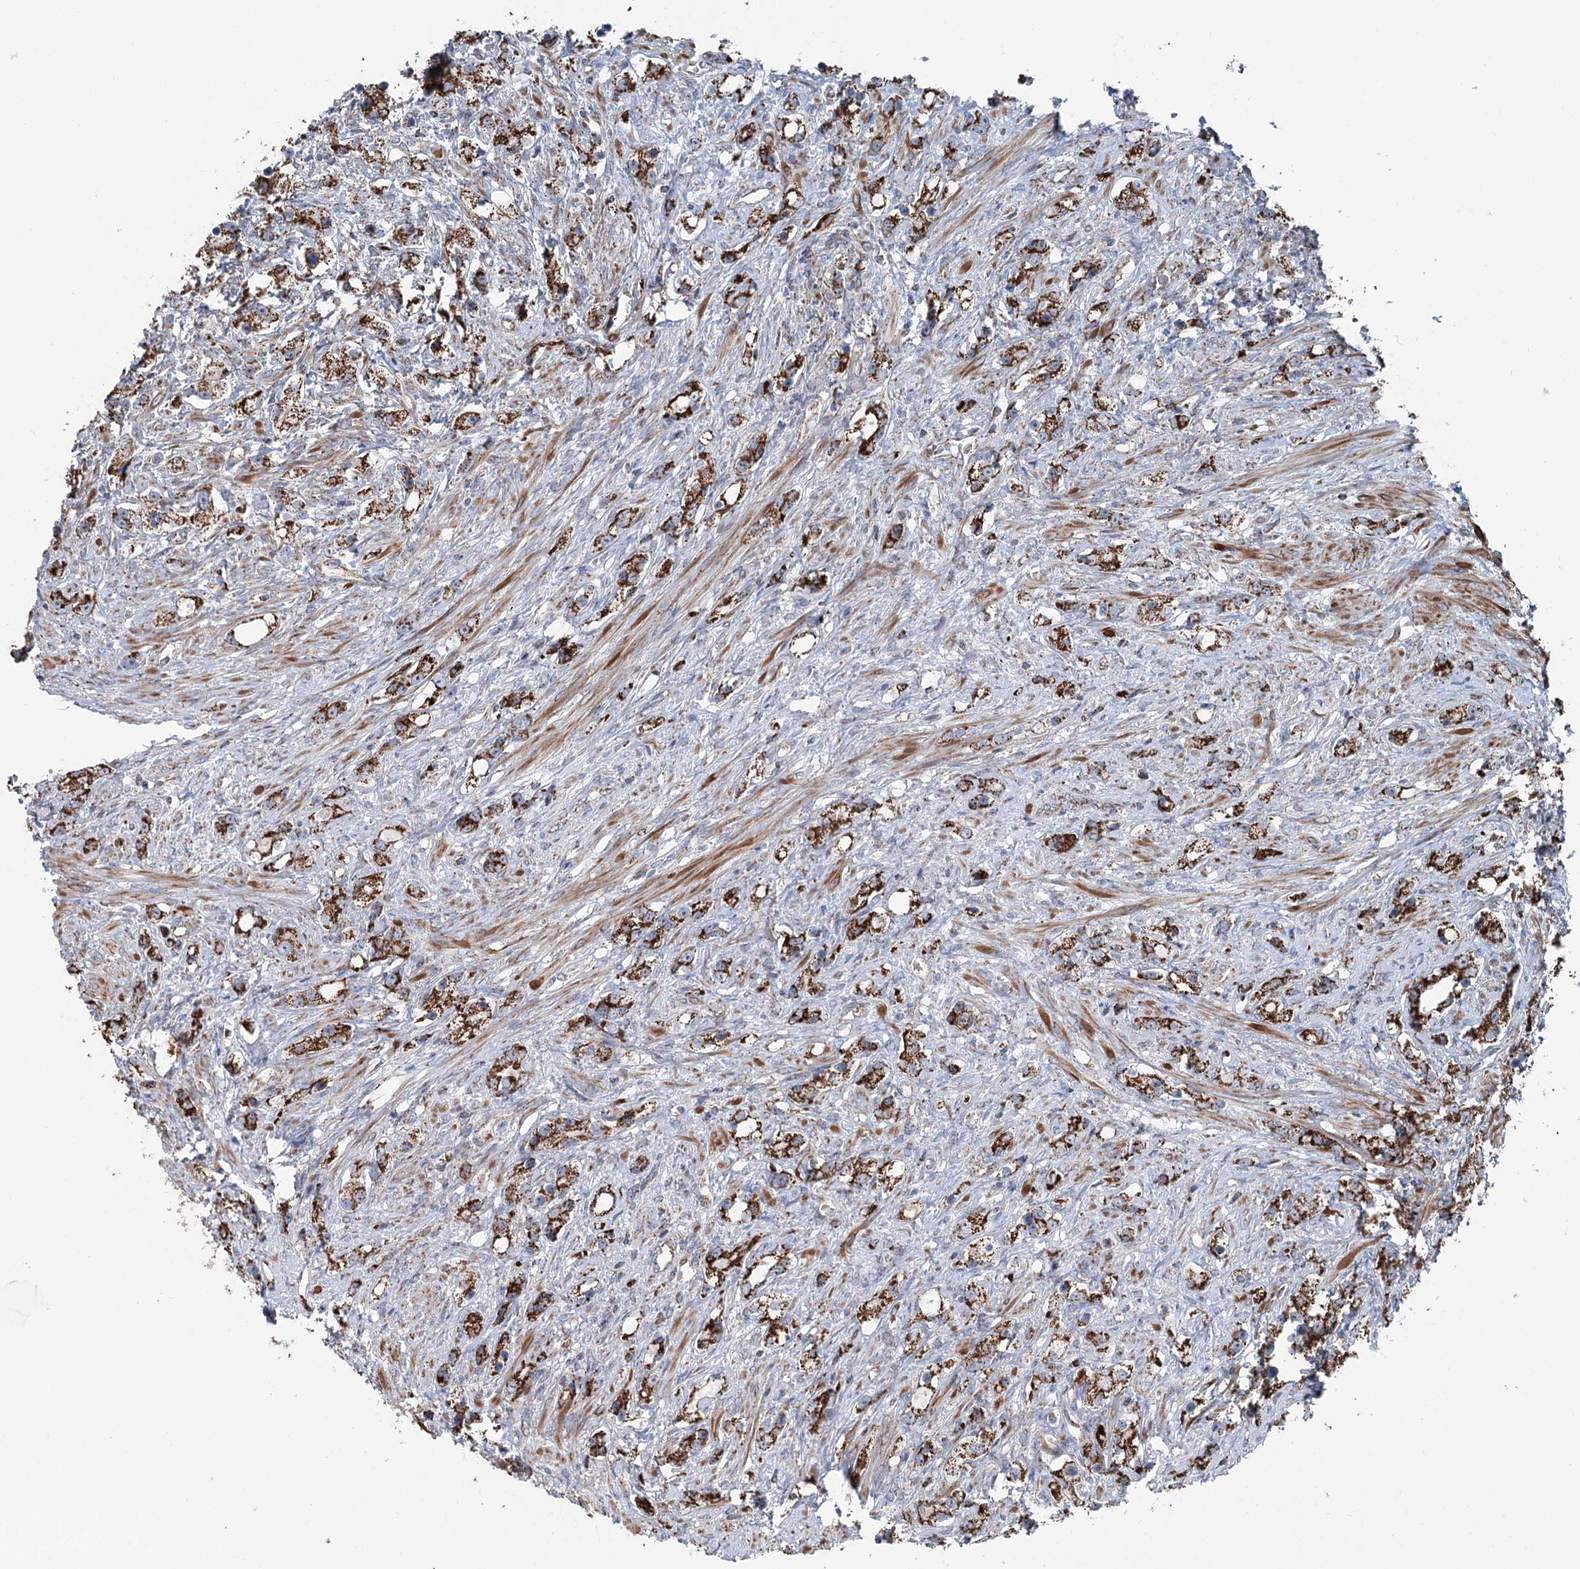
{"staining": {"intensity": "strong", "quantity": ">75%", "location": "cytoplasmic/membranous"}, "tissue": "prostate cancer", "cell_type": "Tumor cells", "image_type": "cancer", "snomed": [{"axis": "morphology", "description": "Adenocarcinoma, High grade"}, {"axis": "topography", "description": "Prostate"}], "caption": "Human prostate cancer stained with a brown dye shows strong cytoplasmic/membranous positive positivity in approximately >75% of tumor cells.", "gene": "UCN3", "patient": {"sex": "male", "age": 63}}